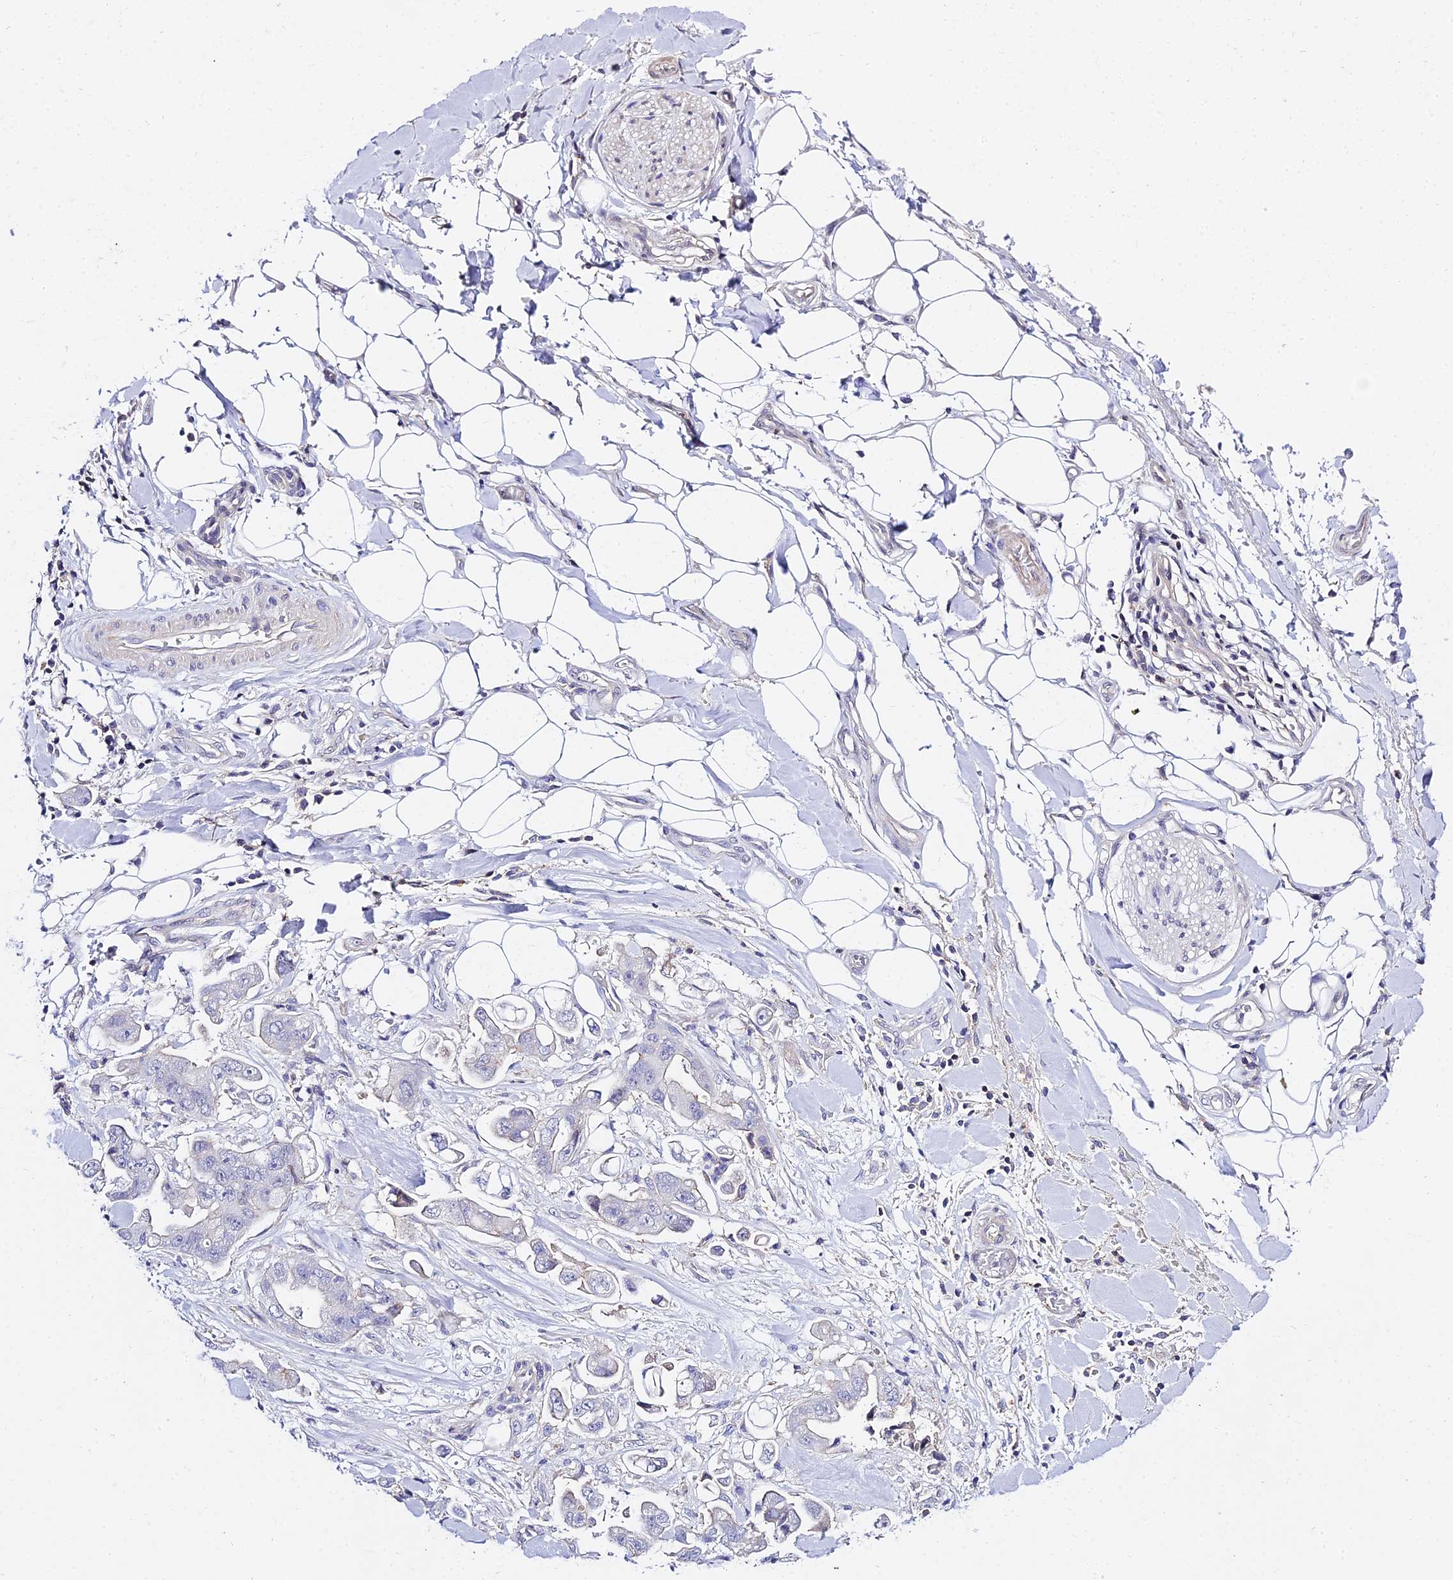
{"staining": {"intensity": "negative", "quantity": "none", "location": "none"}, "tissue": "stomach cancer", "cell_type": "Tumor cells", "image_type": "cancer", "snomed": [{"axis": "morphology", "description": "Adenocarcinoma, NOS"}, {"axis": "topography", "description": "Stomach"}], "caption": "A micrograph of human adenocarcinoma (stomach) is negative for staining in tumor cells.", "gene": "ZNF628", "patient": {"sex": "male", "age": 62}}